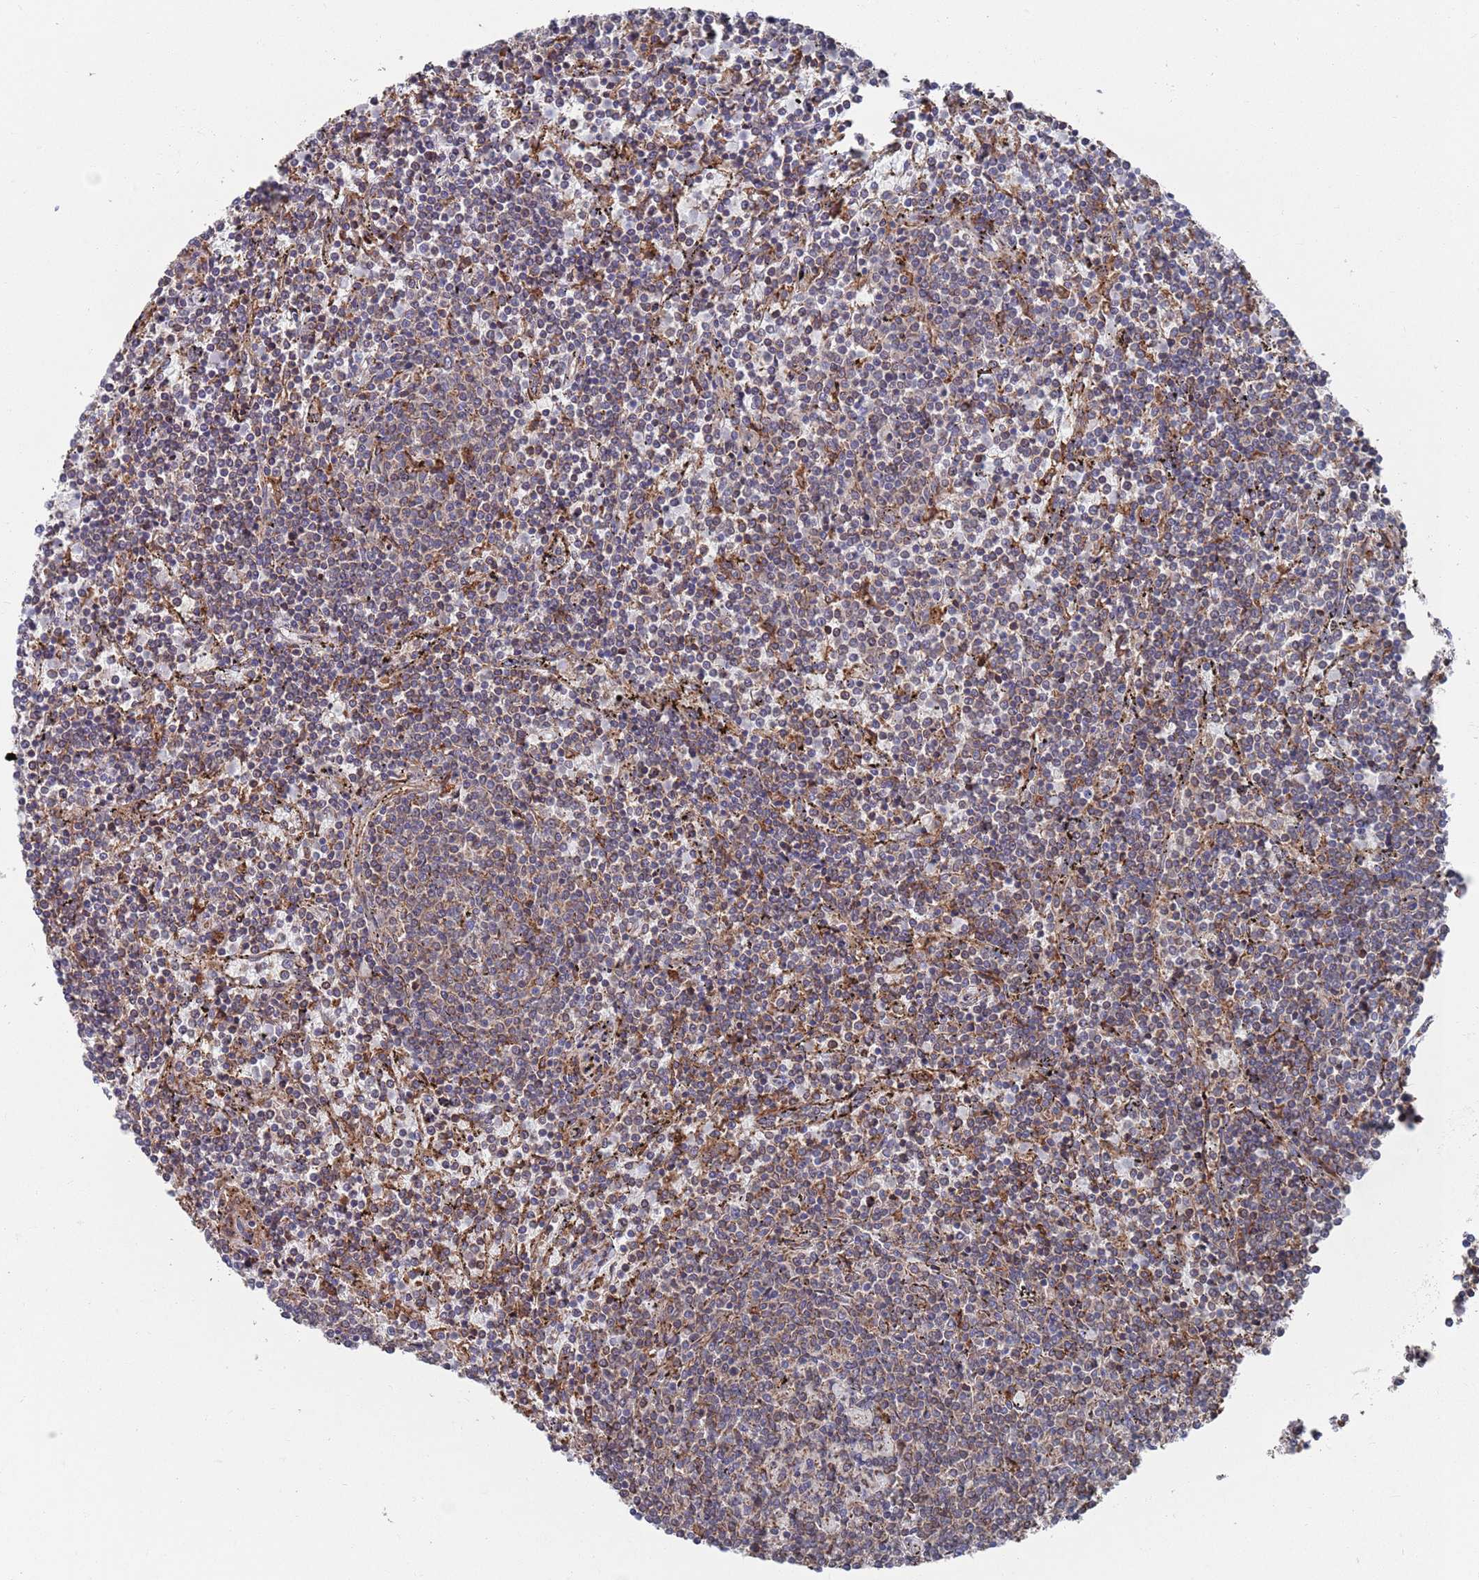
{"staining": {"intensity": "weak", "quantity": "25%-75%", "location": "cytoplasmic/membranous"}, "tissue": "lymphoma", "cell_type": "Tumor cells", "image_type": "cancer", "snomed": [{"axis": "morphology", "description": "Malignant lymphoma, non-Hodgkin's type, Low grade"}, {"axis": "topography", "description": "Spleen"}], "caption": "Weak cytoplasmic/membranous staining is present in approximately 25%-75% of tumor cells in malignant lymphoma, non-Hodgkin's type (low-grade).", "gene": "GID8", "patient": {"sex": "female", "age": 50}}